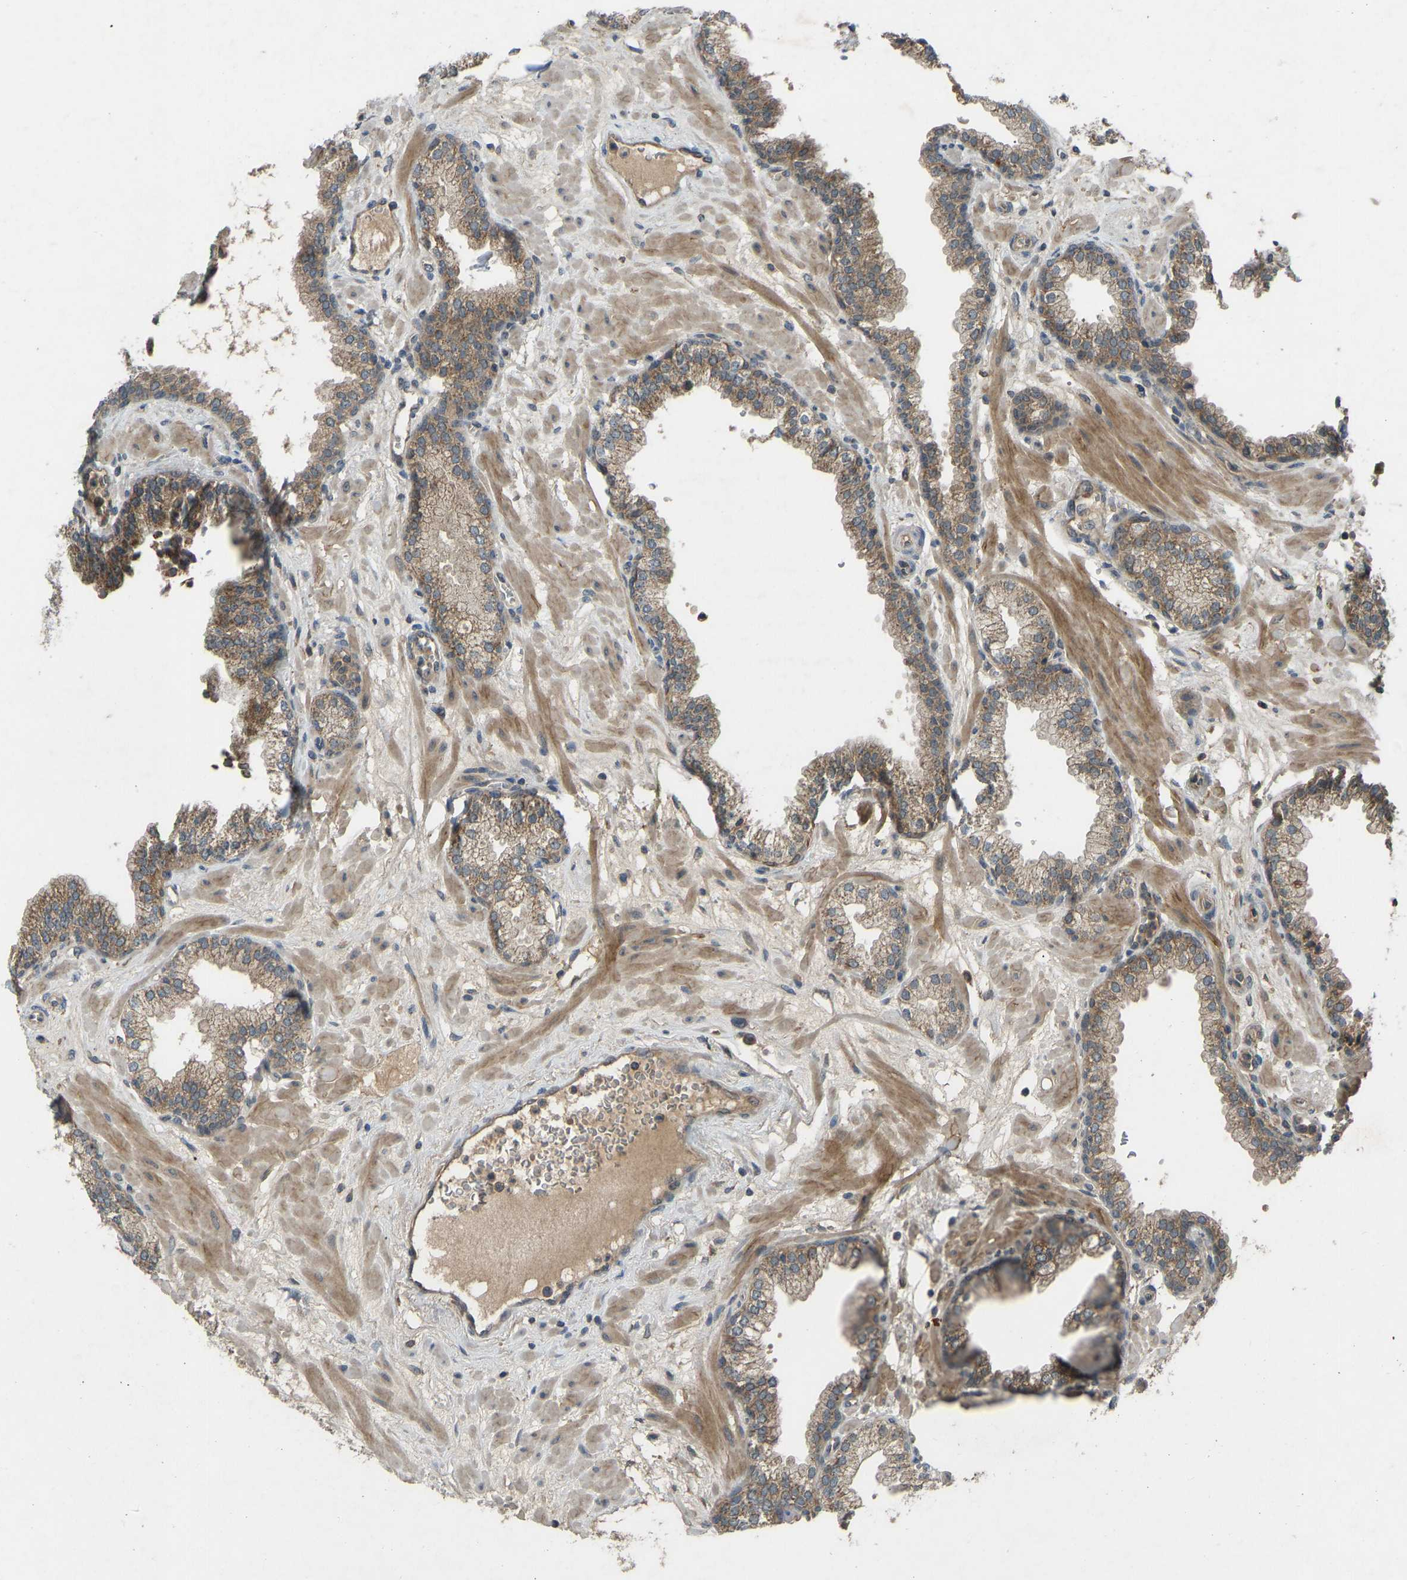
{"staining": {"intensity": "moderate", "quantity": ">75%", "location": "cytoplasmic/membranous"}, "tissue": "prostate", "cell_type": "Glandular cells", "image_type": "normal", "snomed": [{"axis": "morphology", "description": "Normal tissue, NOS"}, {"axis": "morphology", "description": "Urothelial carcinoma, Low grade"}, {"axis": "topography", "description": "Urinary bladder"}, {"axis": "topography", "description": "Prostate"}], "caption": "DAB immunohistochemical staining of normal human prostate reveals moderate cytoplasmic/membranous protein expression in about >75% of glandular cells. (DAB (3,3'-diaminobenzidine) IHC, brown staining for protein, blue staining for nuclei).", "gene": "ZNF71", "patient": {"sex": "male", "age": 60}}